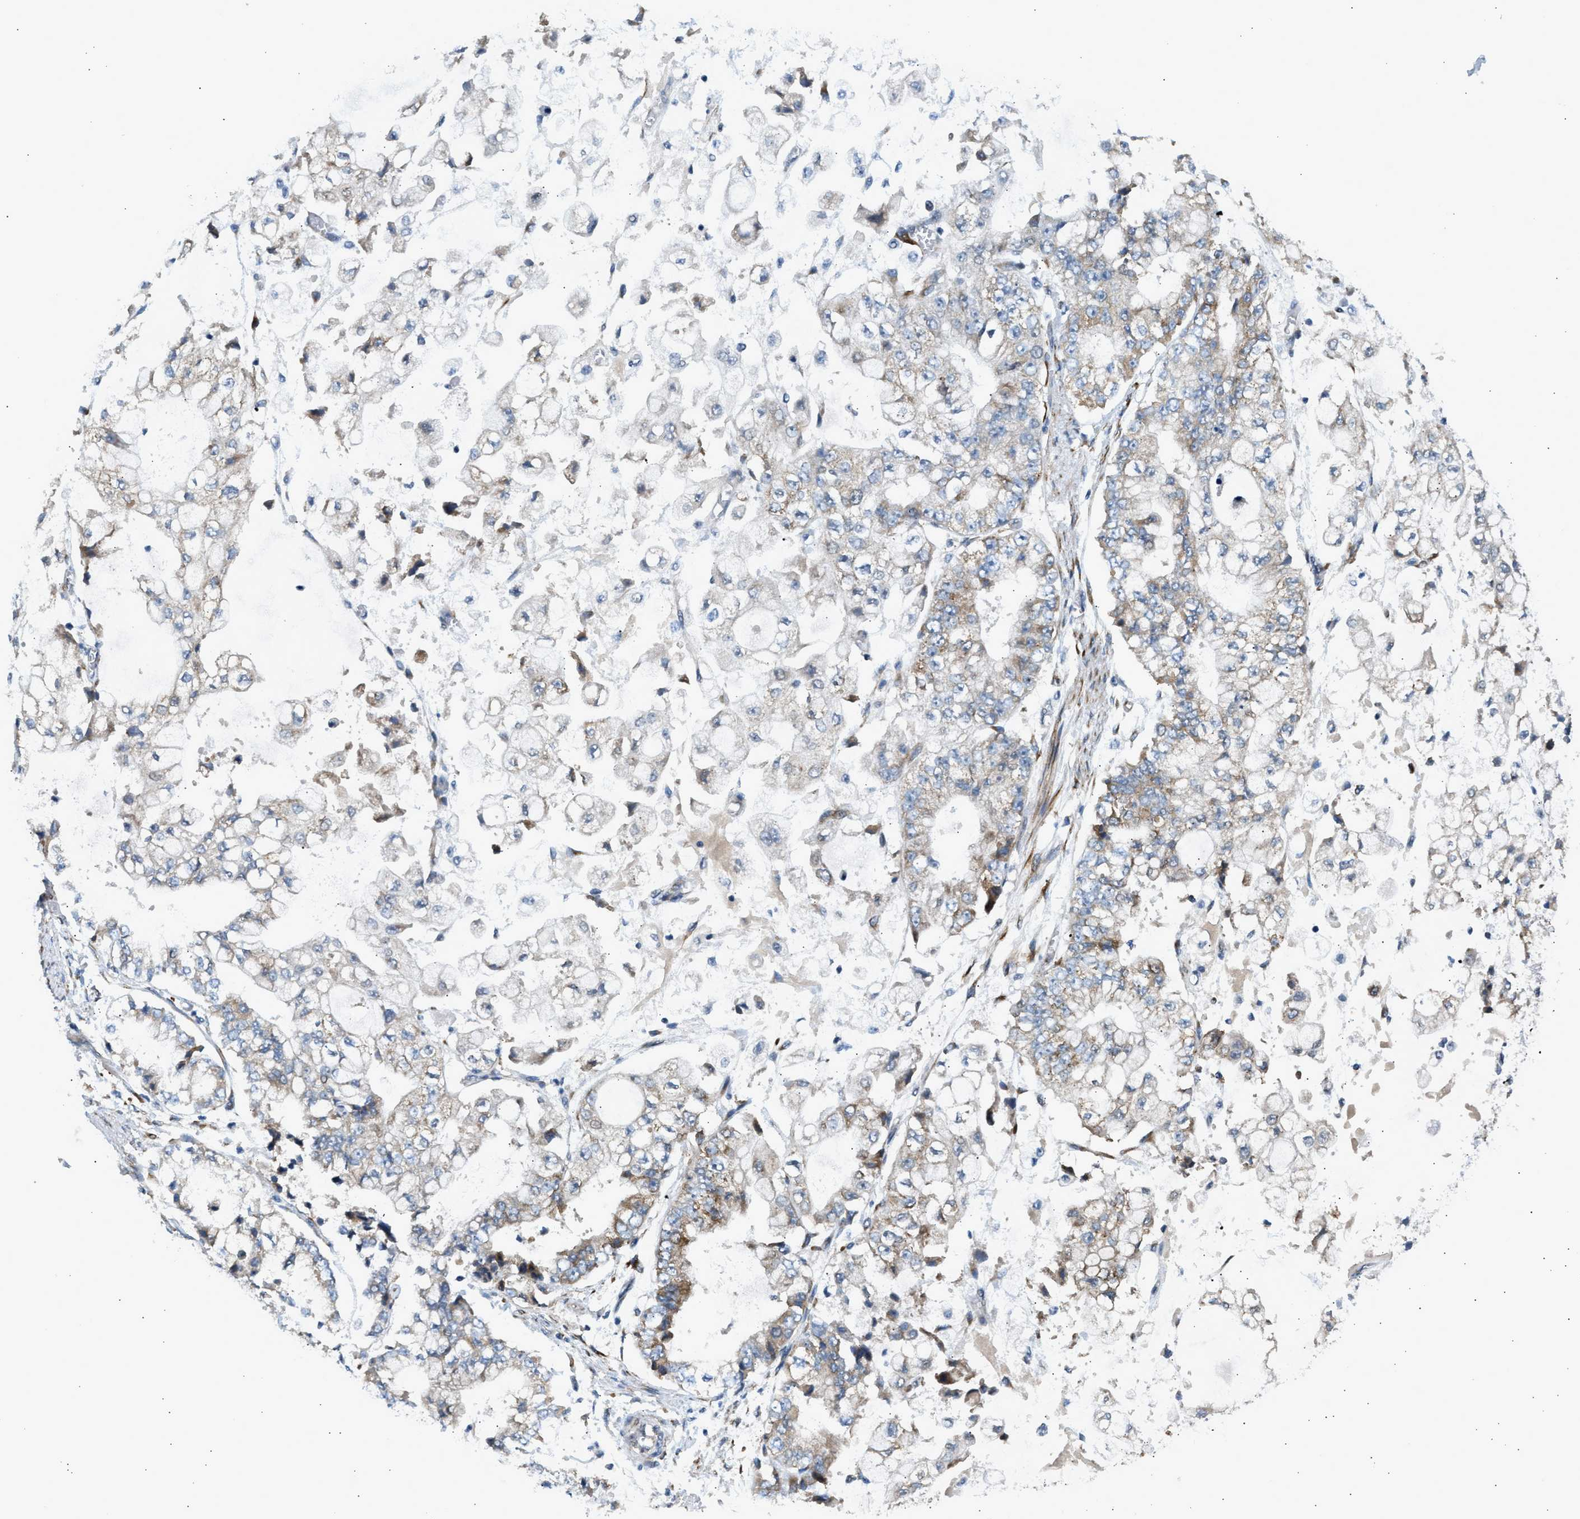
{"staining": {"intensity": "moderate", "quantity": "25%-75%", "location": "cytoplasmic/membranous"}, "tissue": "stomach cancer", "cell_type": "Tumor cells", "image_type": "cancer", "snomed": [{"axis": "morphology", "description": "Adenocarcinoma, NOS"}, {"axis": "topography", "description": "Stomach"}], "caption": "The immunohistochemical stain labels moderate cytoplasmic/membranous expression in tumor cells of stomach cancer (adenocarcinoma) tissue.", "gene": "KCNC2", "patient": {"sex": "male", "age": 76}}